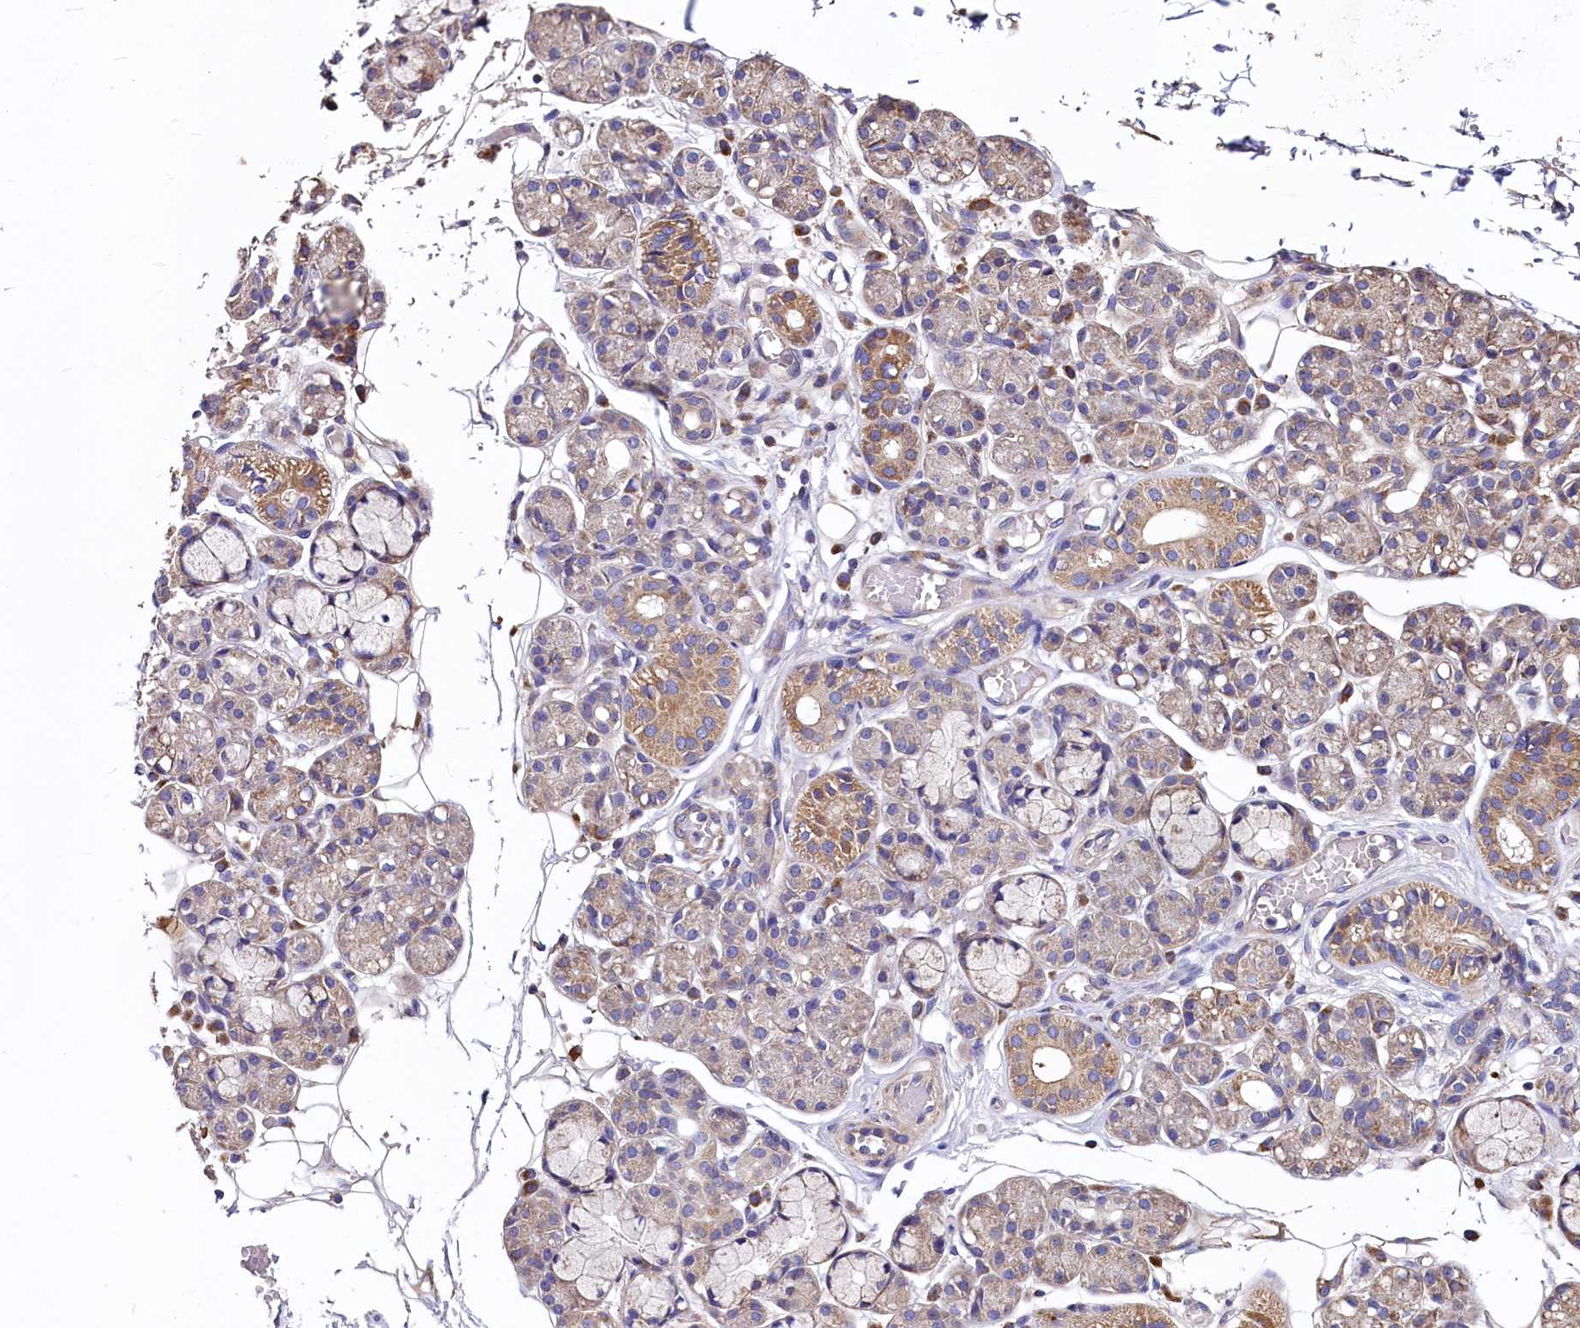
{"staining": {"intensity": "moderate", "quantity": "25%-75%", "location": "cytoplasmic/membranous"}, "tissue": "salivary gland", "cell_type": "Glandular cells", "image_type": "normal", "snomed": [{"axis": "morphology", "description": "Normal tissue, NOS"}, {"axis": "topography", "description": "Salivary gland"}], "caption": "High-power microscopy captured an immunohistochemistry micrograph of normal salivary gland, revealing moderate cytoplasmic/membranous staining in about 25%-75% of glandular cells.", "gene": "SPRYD3", "patient": {"sex": "male", "age": 63}}